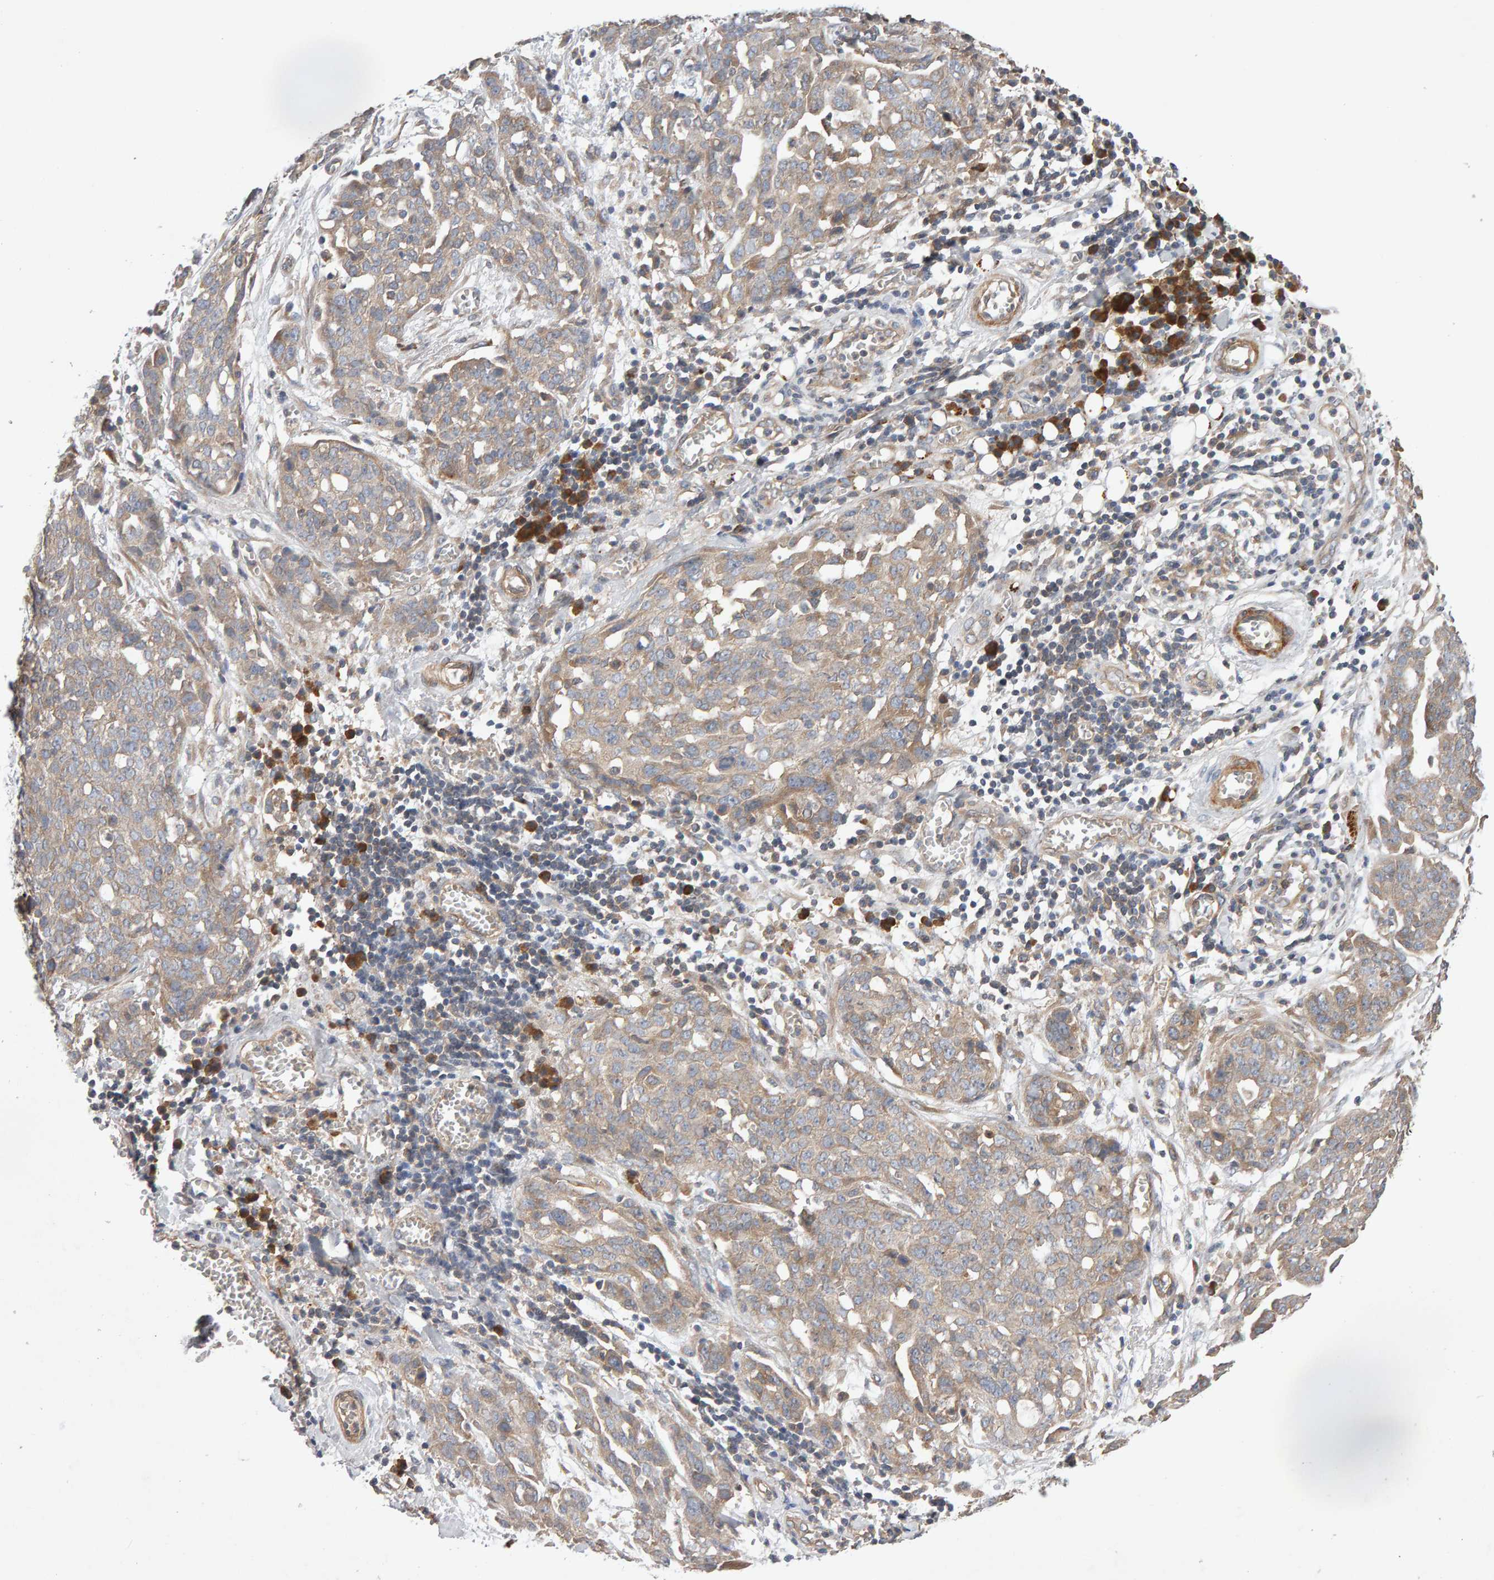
{"staining": {"intensity": "weak", "quantity": ">75%", "location": "cytoplasmic/membranous"}, "tissue": "ovarian cancer", "cell_type": "Tumor cells", "image_type": "cancer", "snomed": [{"axis": "morphology", "description": "Cystadenocarcinoma, serous, NOS"}, {"axis": "topography", "description": "Soft tissue"}, {"axis": "topography", "description": "Ovary"}], "caption": "Ovarian serous cystadenocarcinoma tissue reveals weak cytoplasmic/membranous expression in about >75% of tumor cells, visualized by immunohistochemistry.", "gene": "RNF19A", "patient": {"sex": "female", "age": 57}}